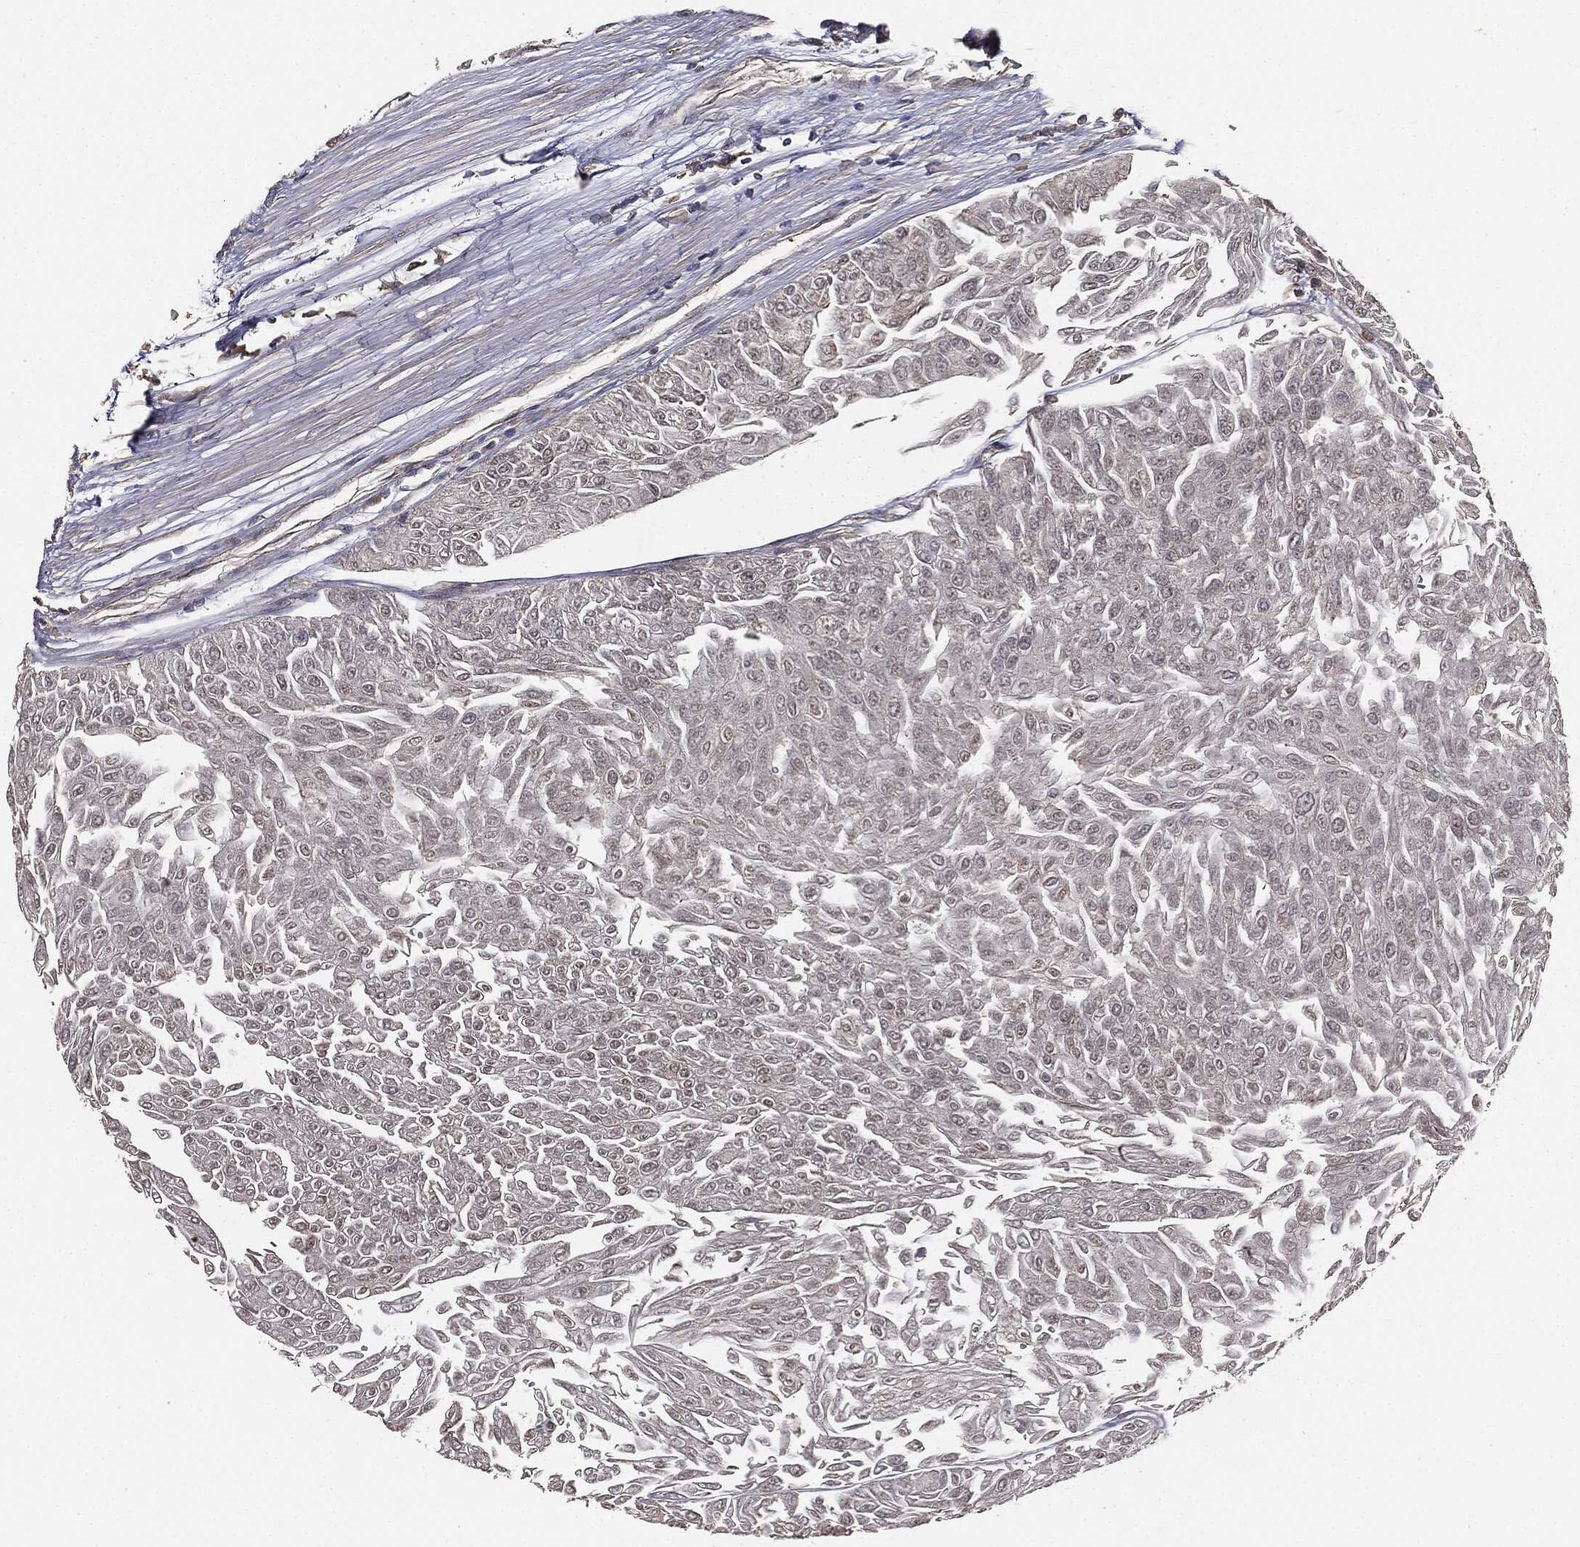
{"staining": {"intensity": "negative", "quantity": "none", "location": "none"}, "tissue": "urothelial cancer", "cell_type": "Tumor cells", "image_type": "cancer", "snomed": [{"axis": "morphology", "description": "Urothelial carcinoma, Low grade"}, {"axis": "topography", "description": "Urinary bladder"}], "caption": "DAB immunohistochemical staining of human urothelial cancer displays no significant positivity in tumor cells. (IHC, brightfield microscopy, high magnification).", "gene": "MIER2", "patient": {"sex": "male", "age": 67}}